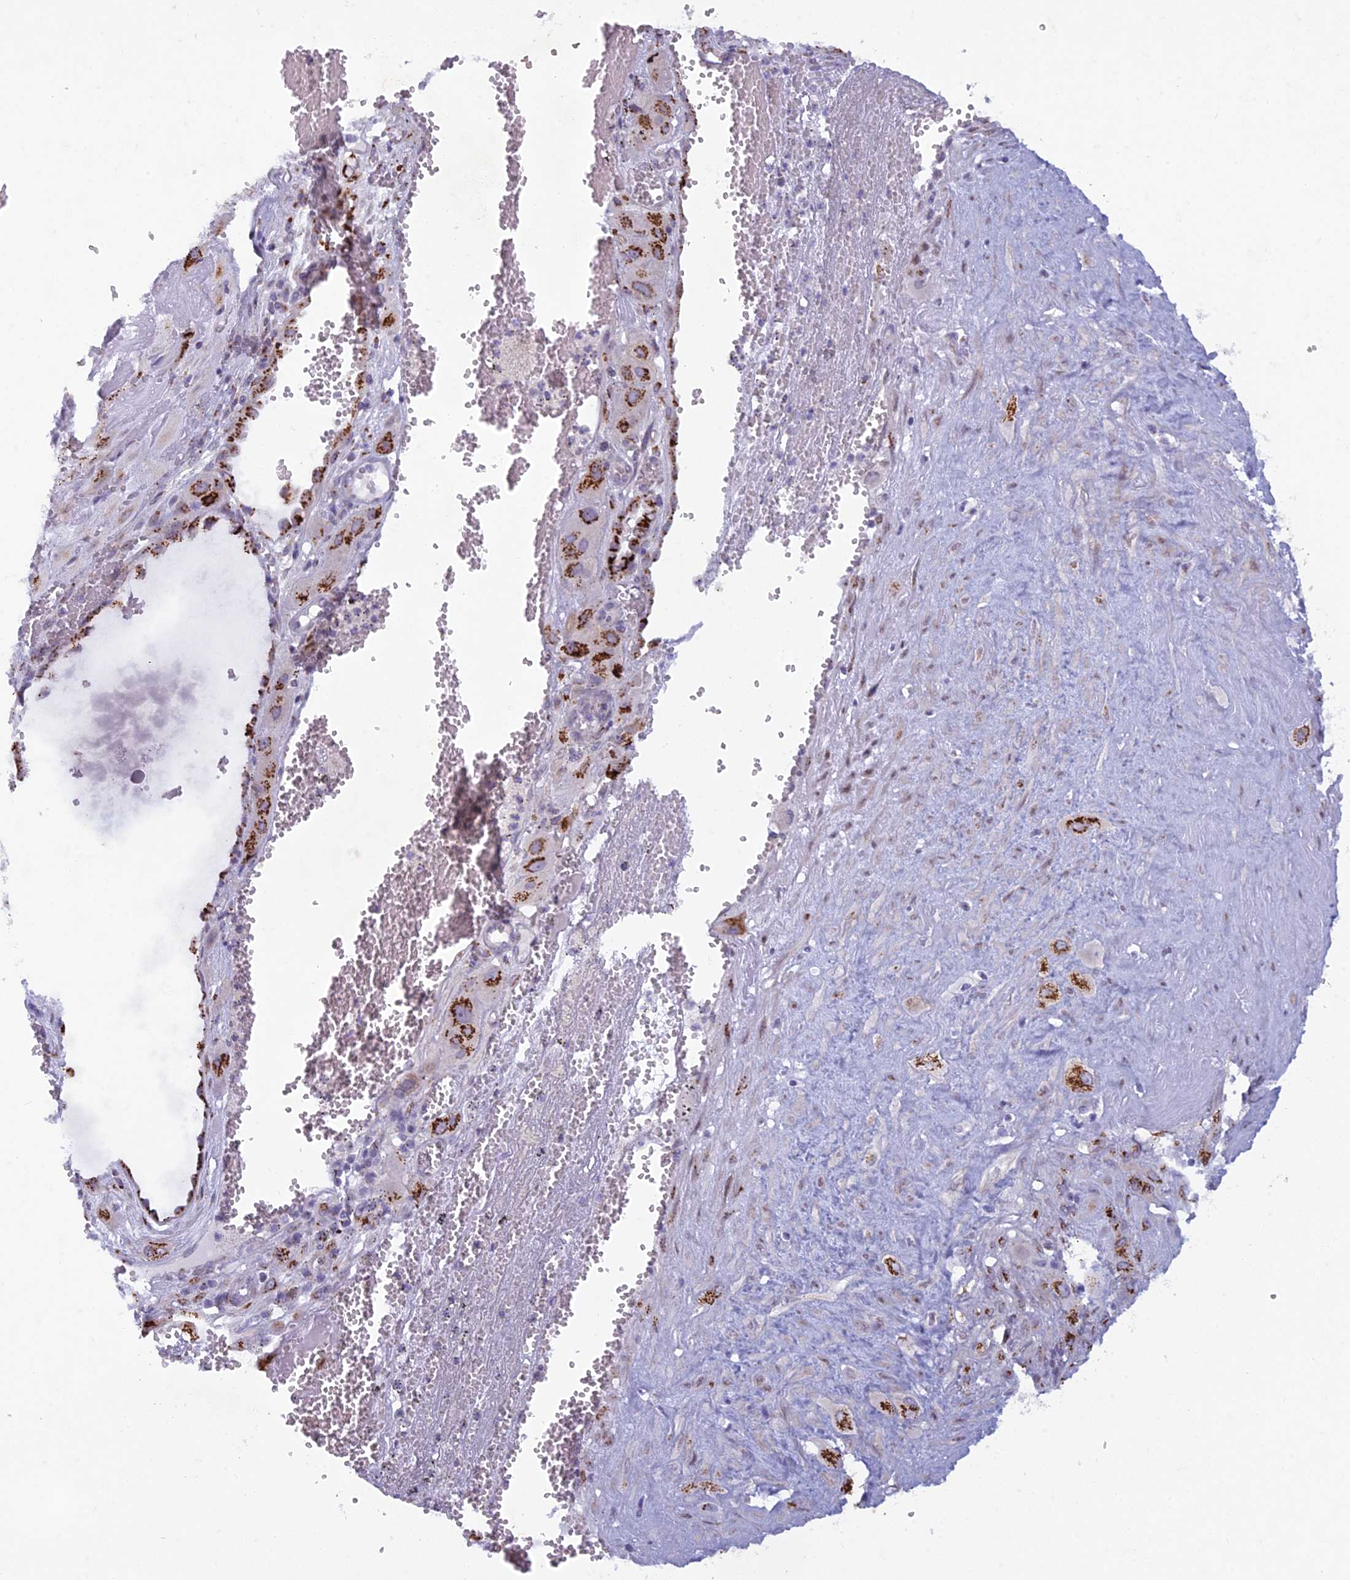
{"staining": {"intensity": "strong", "quantity": "25%-75%", "location": "cytoplasmic/membranous"}, "tissue": "cervical cancer", "cell_type": "Tumor cells", "image_type": "cancer", "snomed": [{"axis": "morphology", "description": "Squamous cell carcinoma, NOS"}, {"axis": "topography", "description": "Cervix"}], "caption": "A high amount of strong cytoplasmic/membranous positivity is present in approximately 25%-75% of tumor cells in cervical cancer tissue. (DAB (3,3'-diaminobenzidine) IHC with brightfield microscopy, high magnification).", "gene": "FAM3C", "patient": {"sex": "female", "age": 34}}